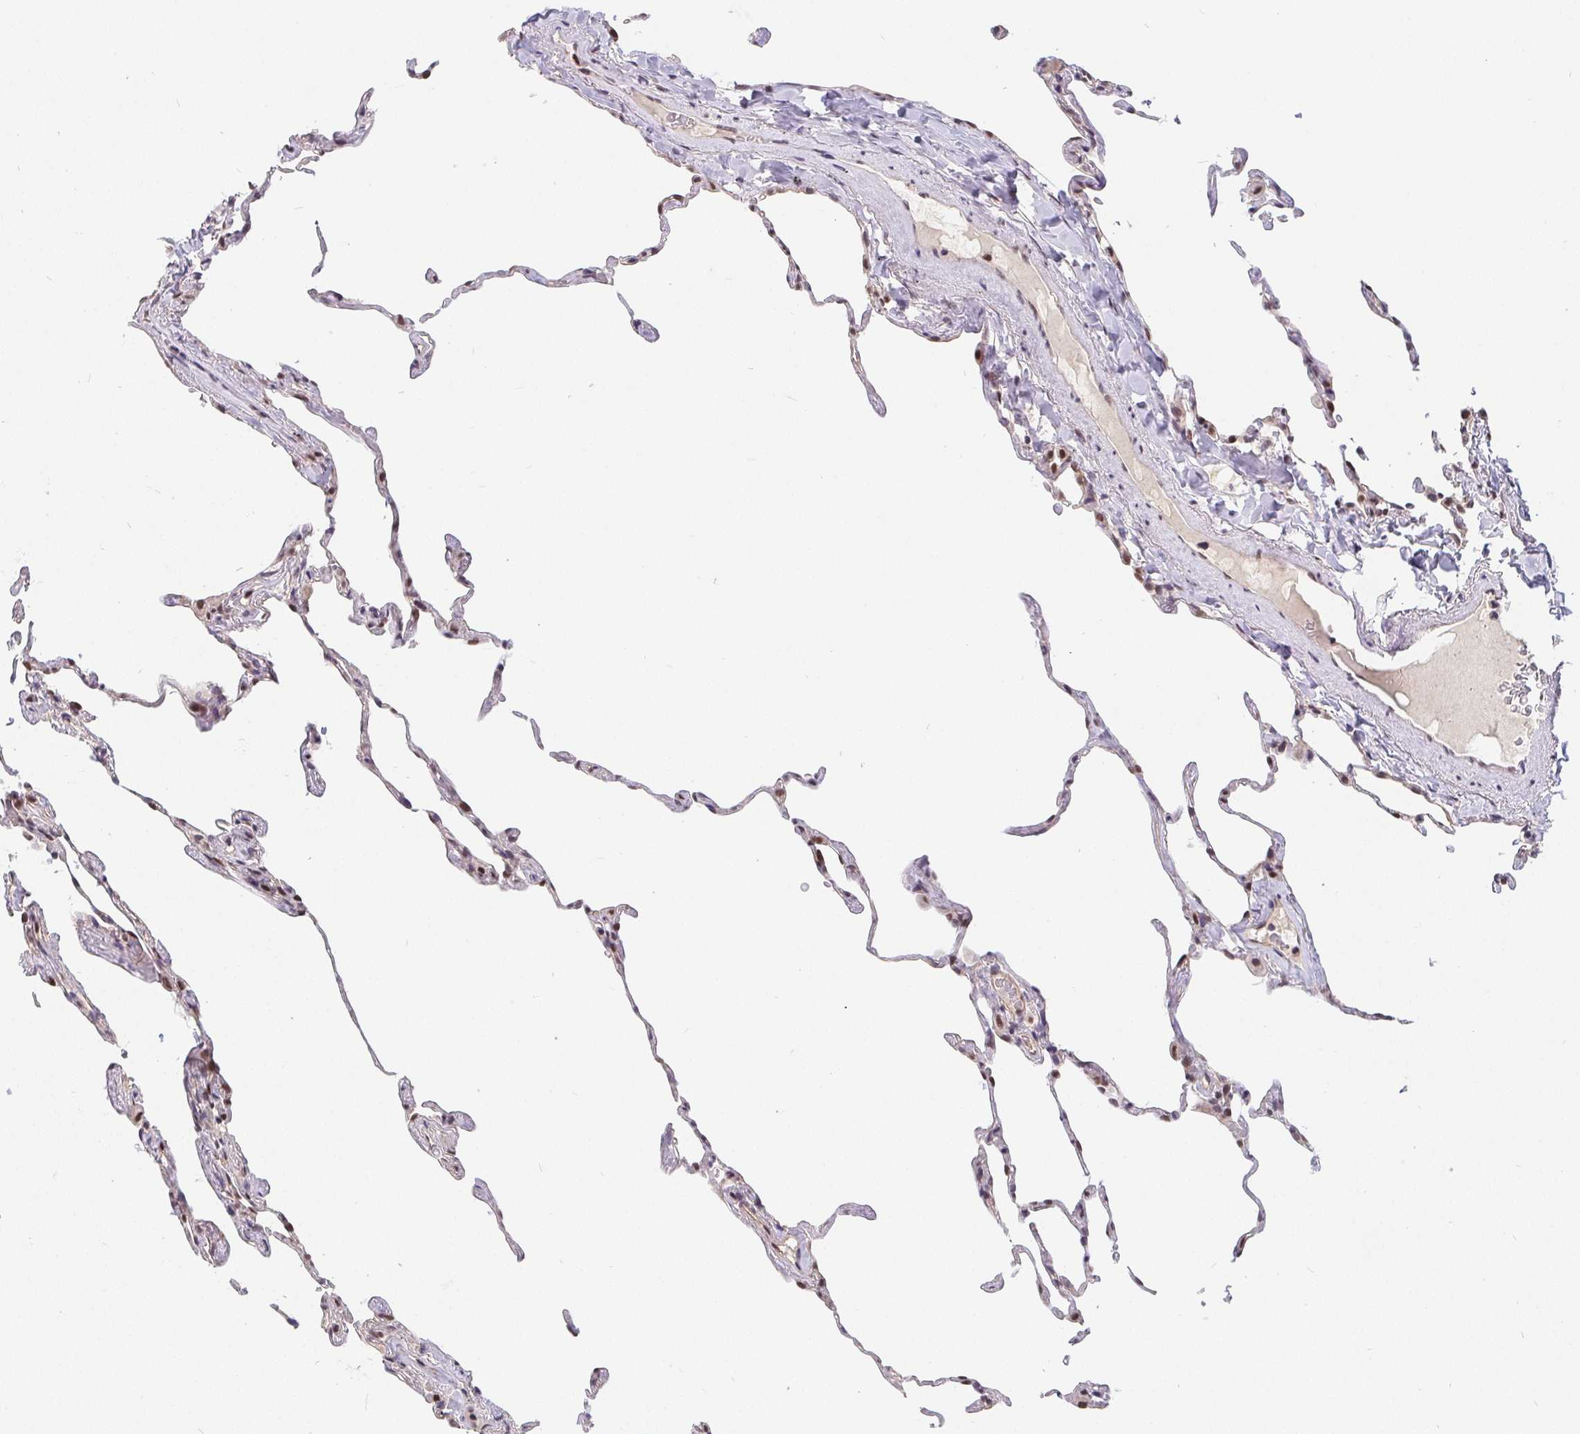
{"staining": {"intensity": "moderate", "quantity": "25%-75%", "location": "nuclear"}, "tissue": "lung", "cell_type": "Alveolar cells", "image_type": "normal", "snomed": [{"axis": "morphology", "description": "Normal tissue, NOS"}, {"axis": "topography", "description": "Lung"}], "caption": "Brown immunohistochemical staining in unremarkable lung shows moderate nuclear positivity in about 25%-75% of alveolar cells.", "gene": "POU2F1", "patient": {"sex": "female", "age": 57}}